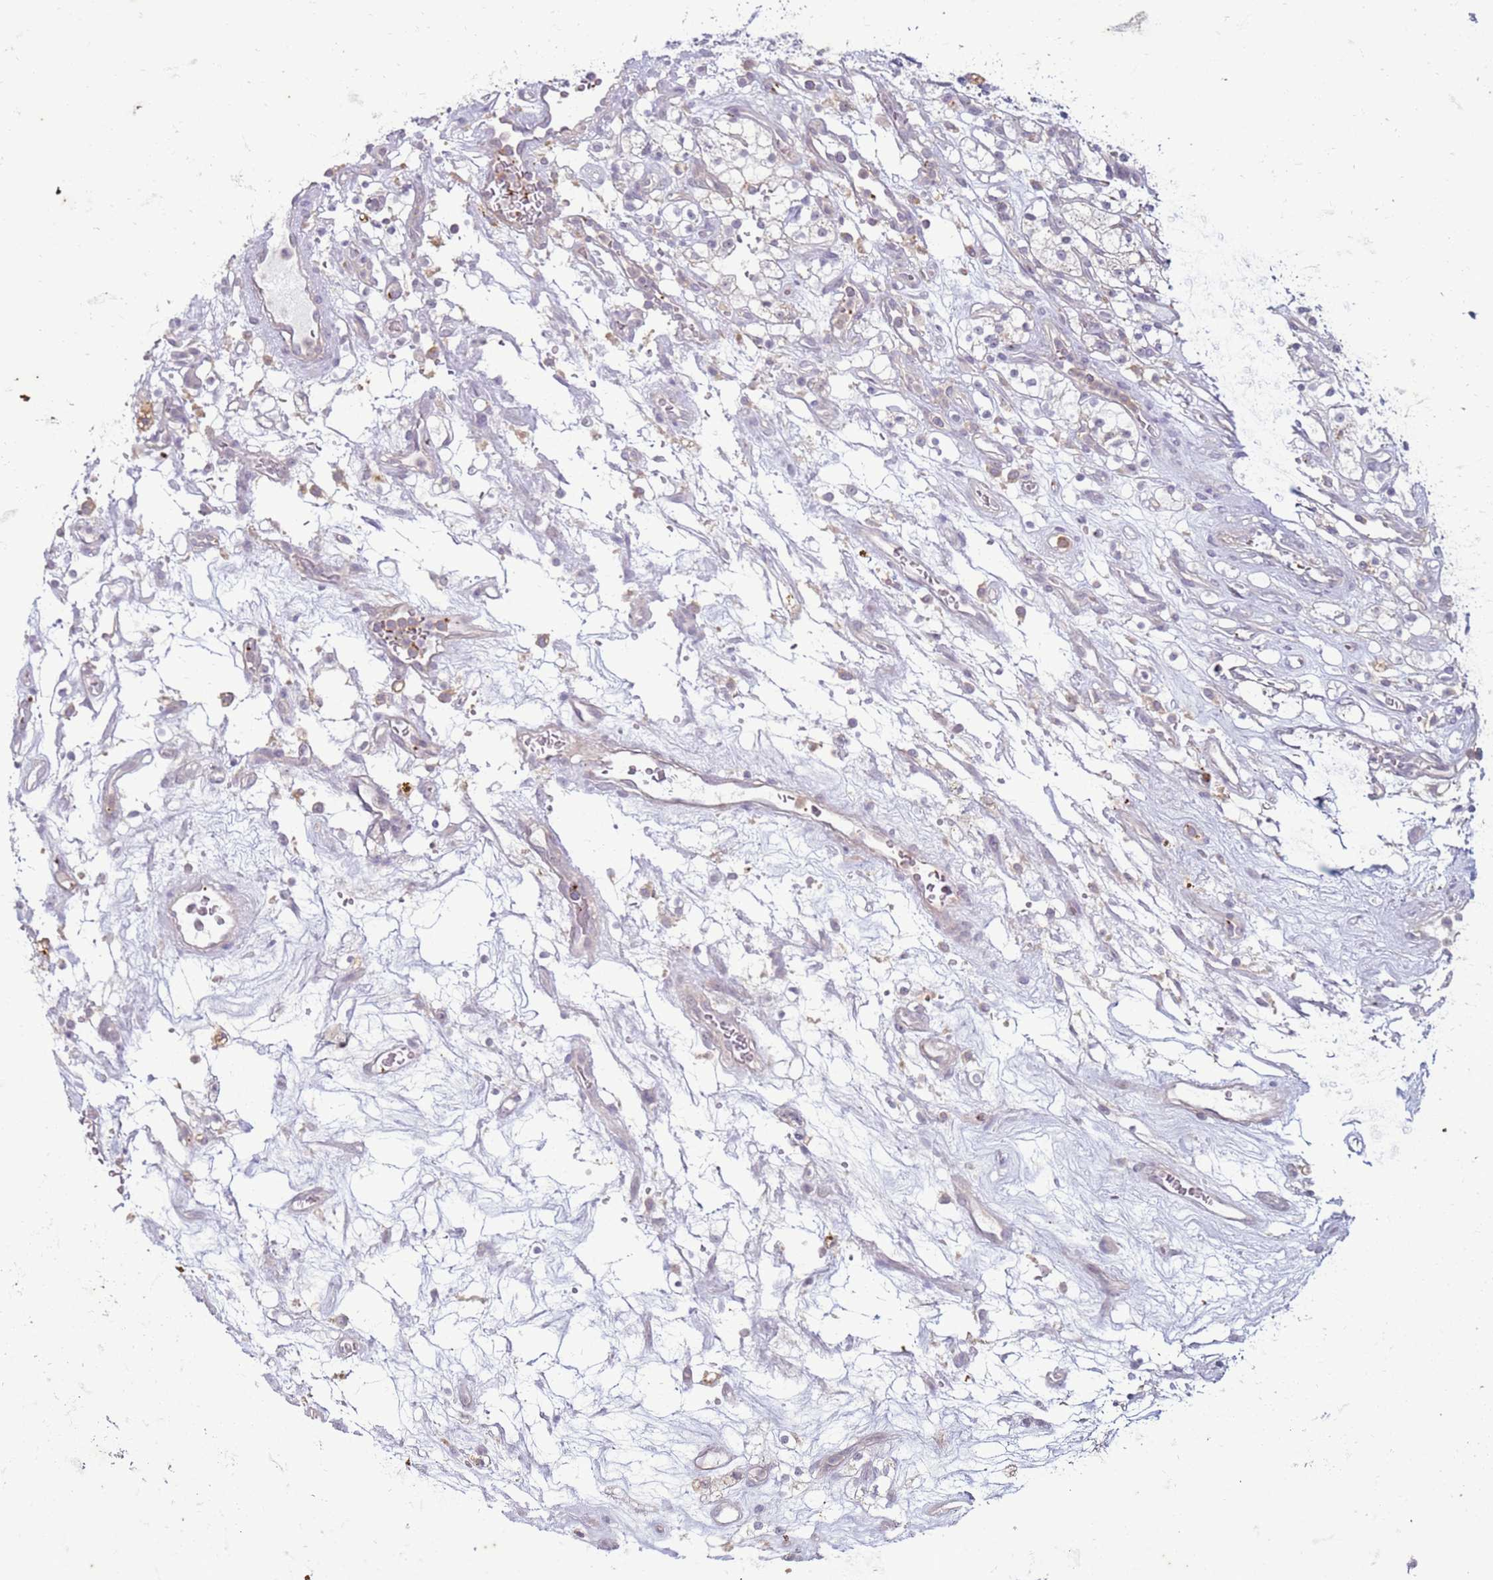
{"staining": {"intensity": "negative", "quantity": "none", "location": "none"}, "tissue": "renal cancer", "cell_type": "Tumor cells", "image_type": "cancer", "snomed": [{"axis": "morphology", "description": "Adenocarcinoma, NOS"}, {"axis": "topography", "description": "Kidney"}], "caption": "Immunohistochemistry (IHC) of human renal cancer (adenocarcinoma) demonstrates no expression in tumor cells.", "gene": "SLC15A3", "patient": {"sex": "female", "age": 69}}